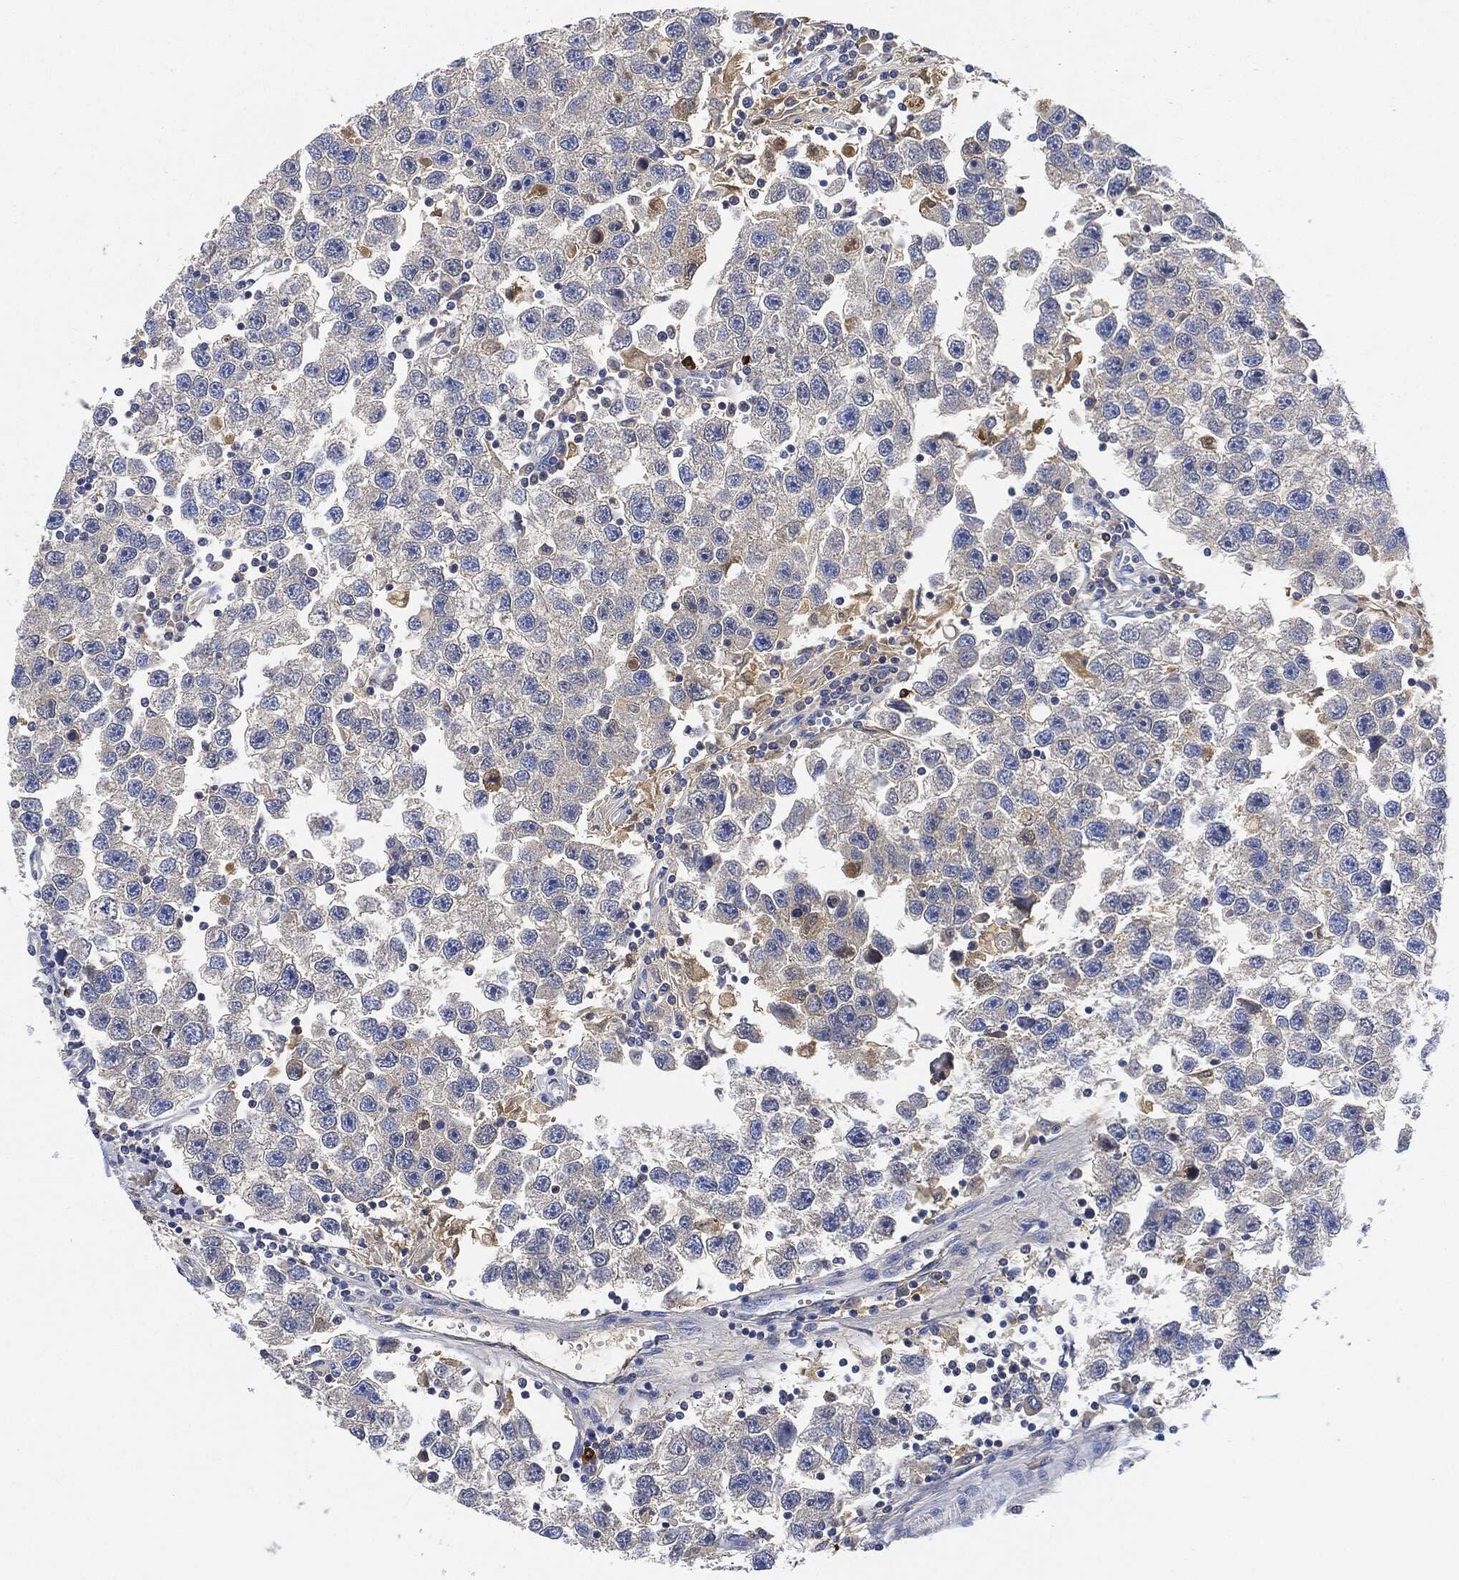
{"staining": {"intensity": "negative", "quantity": "none", "location": "none"}, "tissue": "testis cancer", "cell_type": "Tumor cells", "image_type": "cancer", "snomed": [{"axis": "morphology", "description": "Seminoma, NOS"}, {"axis": "topography", "description": "Testis"}], "caption": "This is a micrograph of immunohistochemistry staining of testis cancer (seminoma), which shows no positivity in tumor cells.", "gene": "IGLV6-57", "patient": {"sex": "male", "age": 26}}